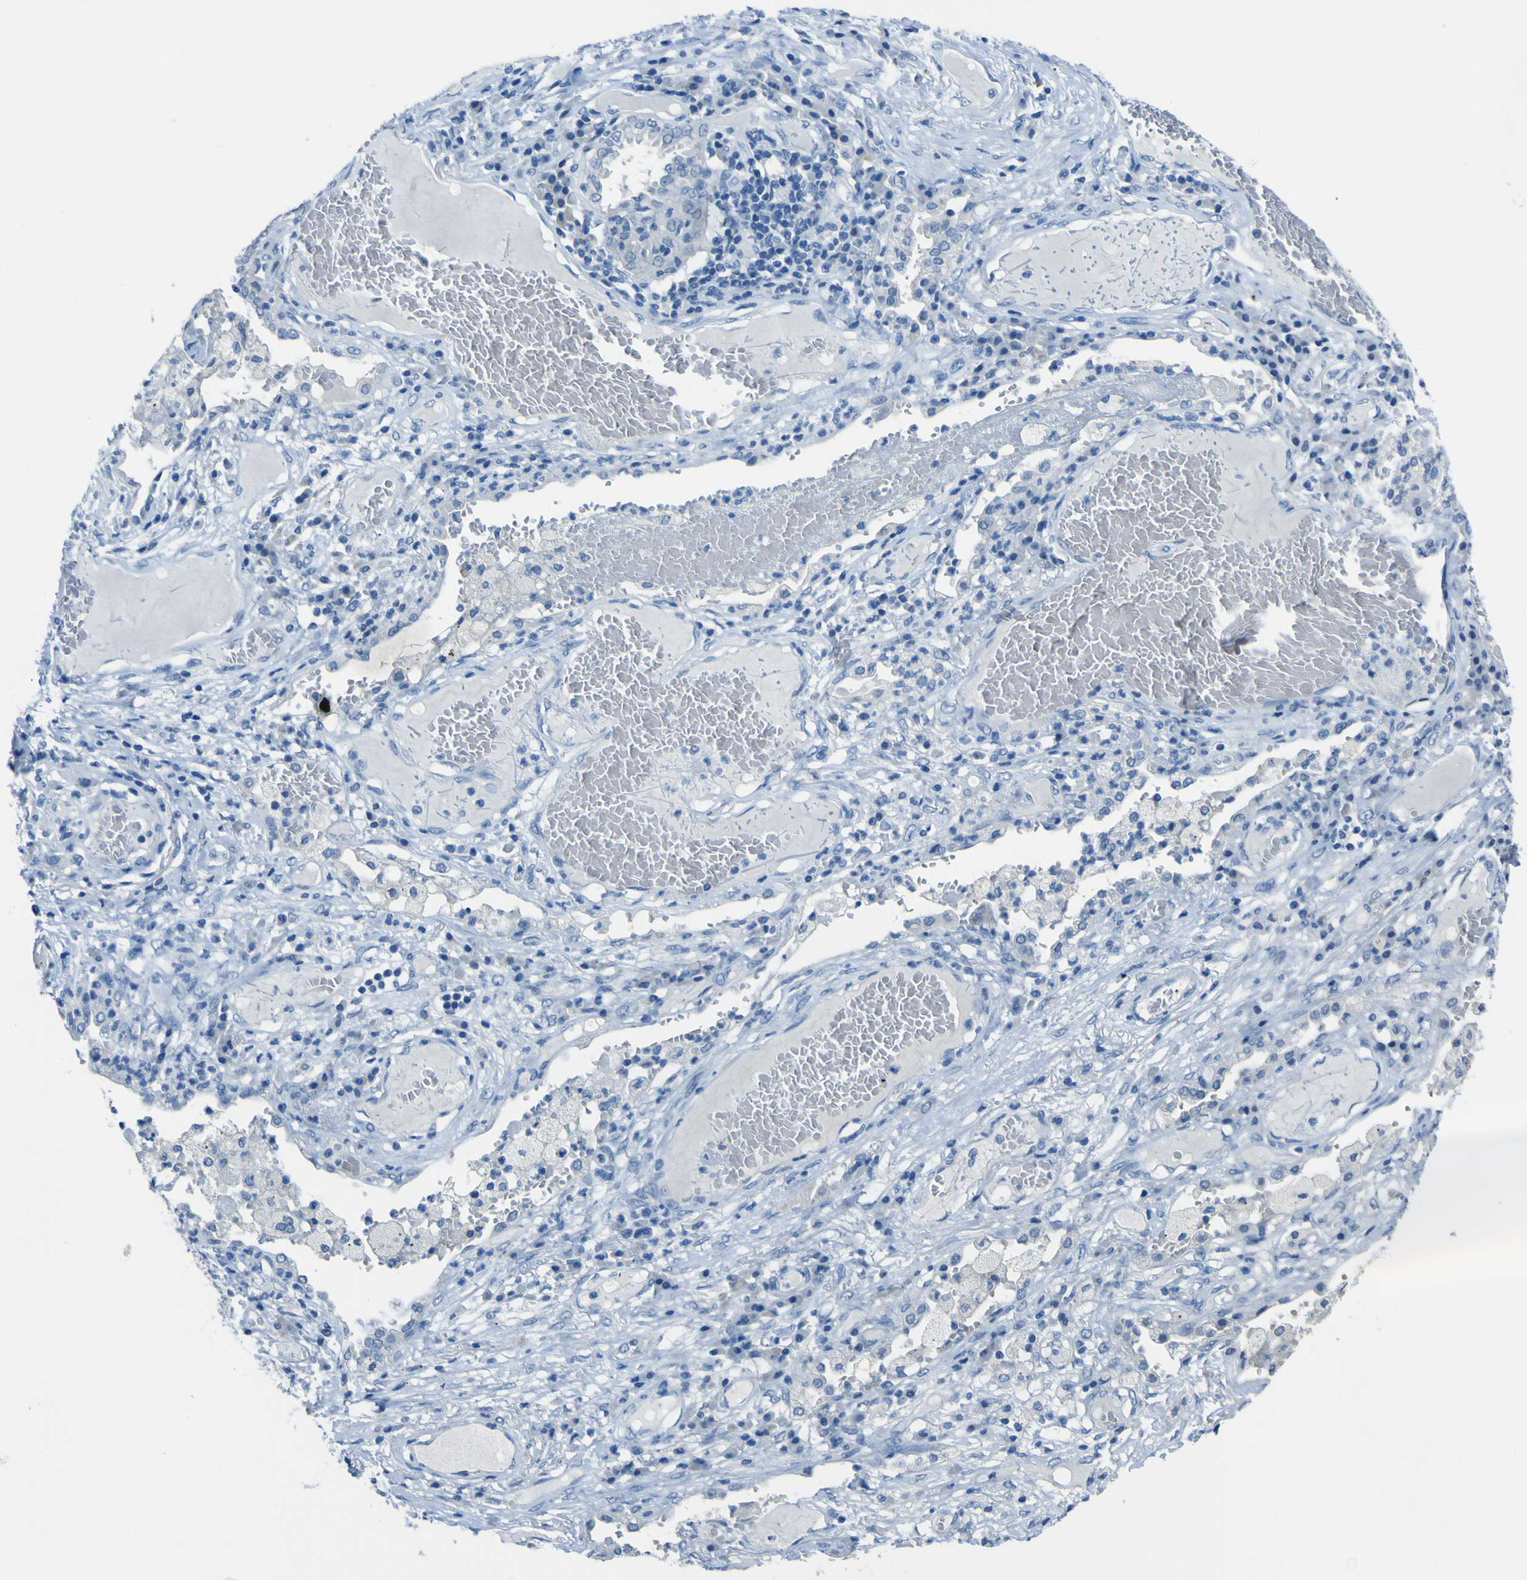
{"staining": {"intensity": "negative", "quantity": "none", "location": "none"}, "tissue": "lung cancer", "cell_type": "Tumor cells", "image_type": "cancer", "snomed": [{"axis": "morphology", "description": "Squamous cell carcinoma, NOS"}, {"axis": "topography", "description": "Lung"}], "caption": "Immunohistochemistry of squamous cell carcinoma (lung) reveals no staining in tumor cells.", "gene": "PHKG1", "patient": {"sex": "male", "age": 71}}